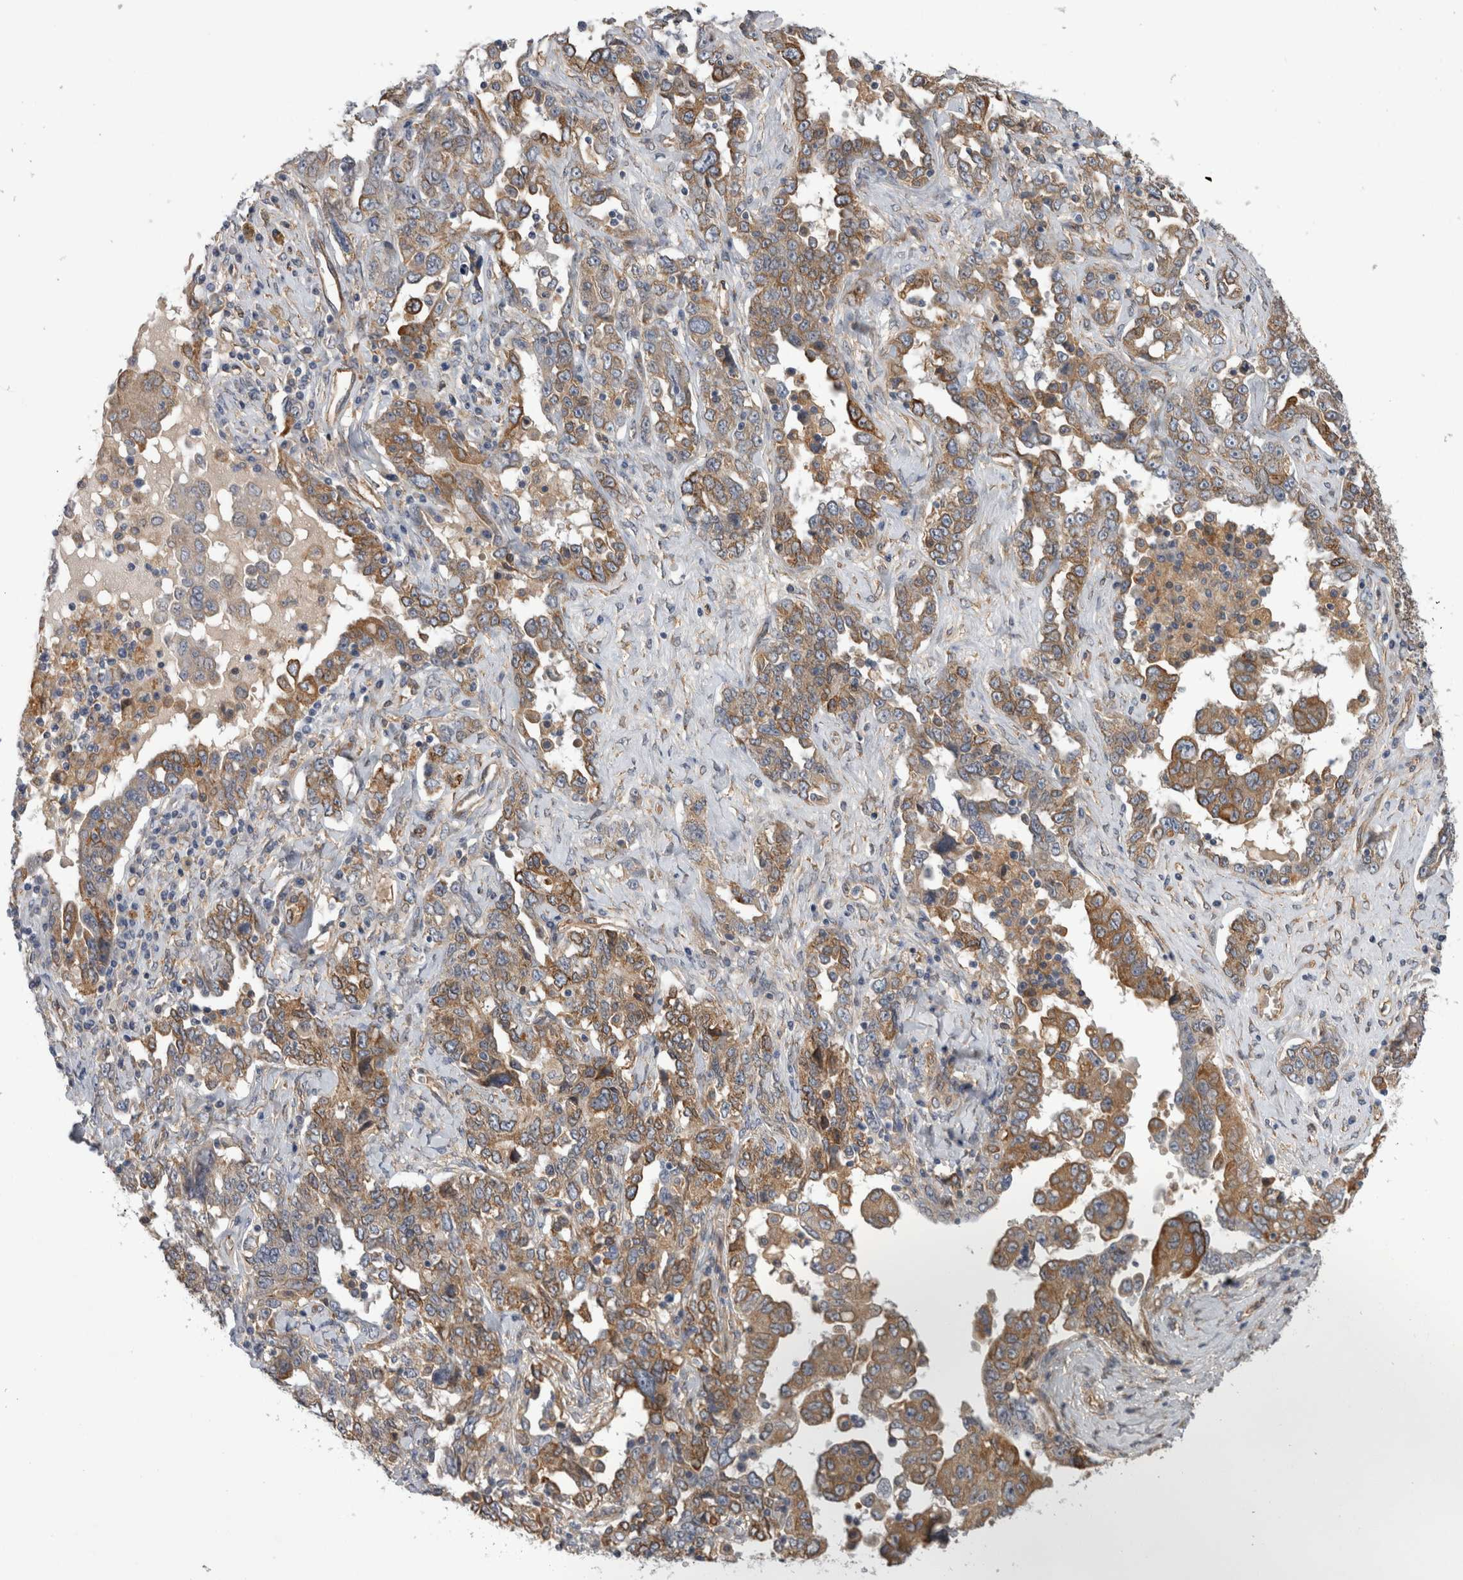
{"staining": {"intensity": "moderate", "quantity": ">75%", "location": "cytoplasmic/membranous"}, "tissue": "ovarian cancer", "cell_type": "Tumor cells", "image_type": "cancer", "snomed": [{"axis": "morphology", "description": "Carcinoma, endometroid"}, {"axis": "topography", "description": "Ovary"}], "caption": "About >75% of tumor cells in human ovarian cancer (endometroid carcinoma) show moderate cytoplasmic/membranous protein positivity as visualized by brown immunohistochemical staining.", "gene": "ANKFY1", "patient": {"sex": "female", "age": 62}}